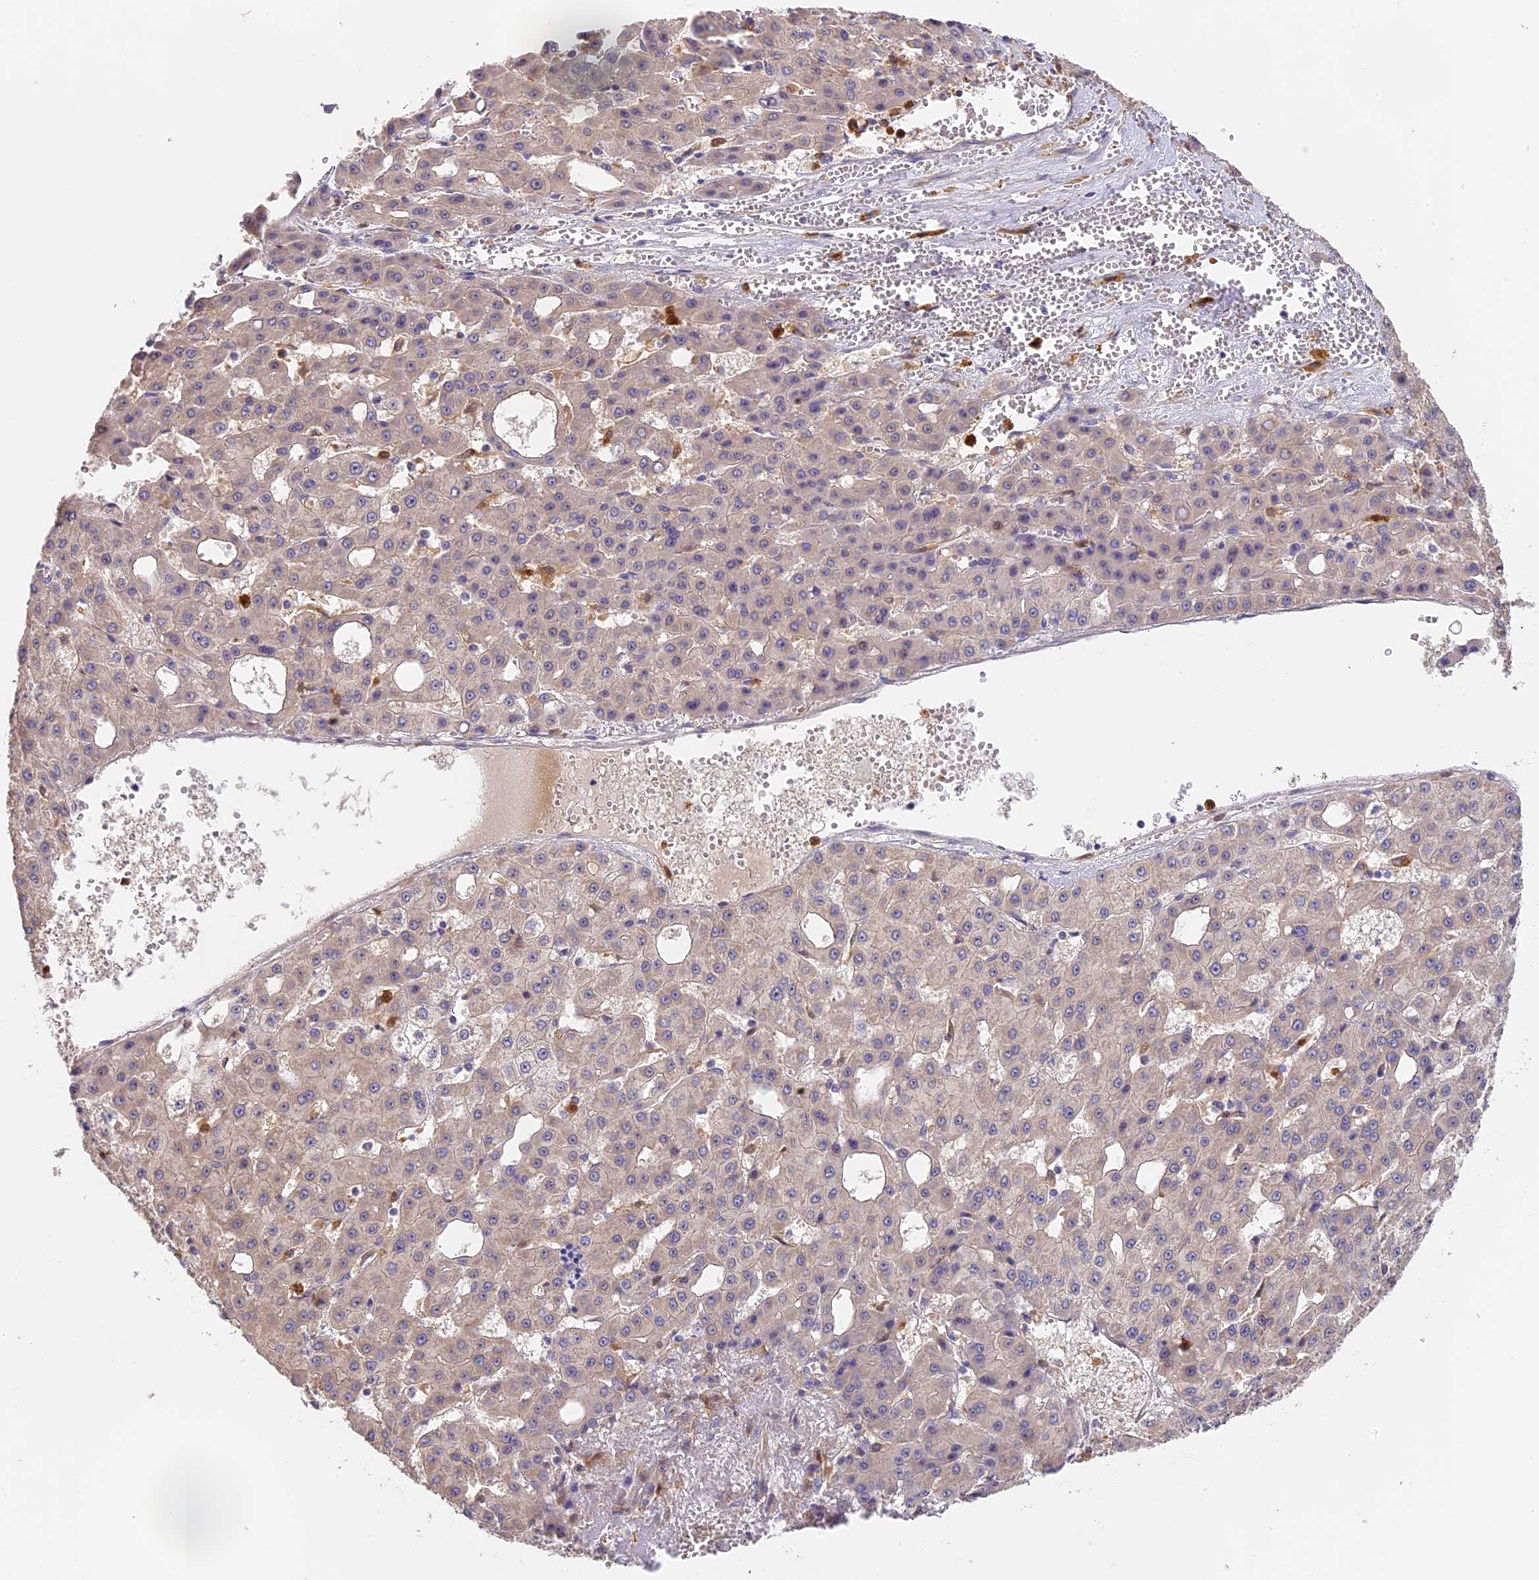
{"staining": {"intensity": "weak", "quantity": "<25%", "location": "cytoplasmic/membranous"}, "tissue": "liver cancer", "cell_type": "Tumor cells", "image_type": "cancer", "snomed": [{"axis": "morphology", "description": "Carcinoma, Hepatocellular, NOS"}, {"axis": "topography", "description": "Liver"}], "caption": "High magnification brightfield microscopy of liver cancer stained with DAB (3,3'-diaminobenzidine) (brown) and counterstained with hematoxylin (blue): tumor cells show no significant expression.", "gene": "NCF4", "patient": {"sex": "male", "age": 47}}